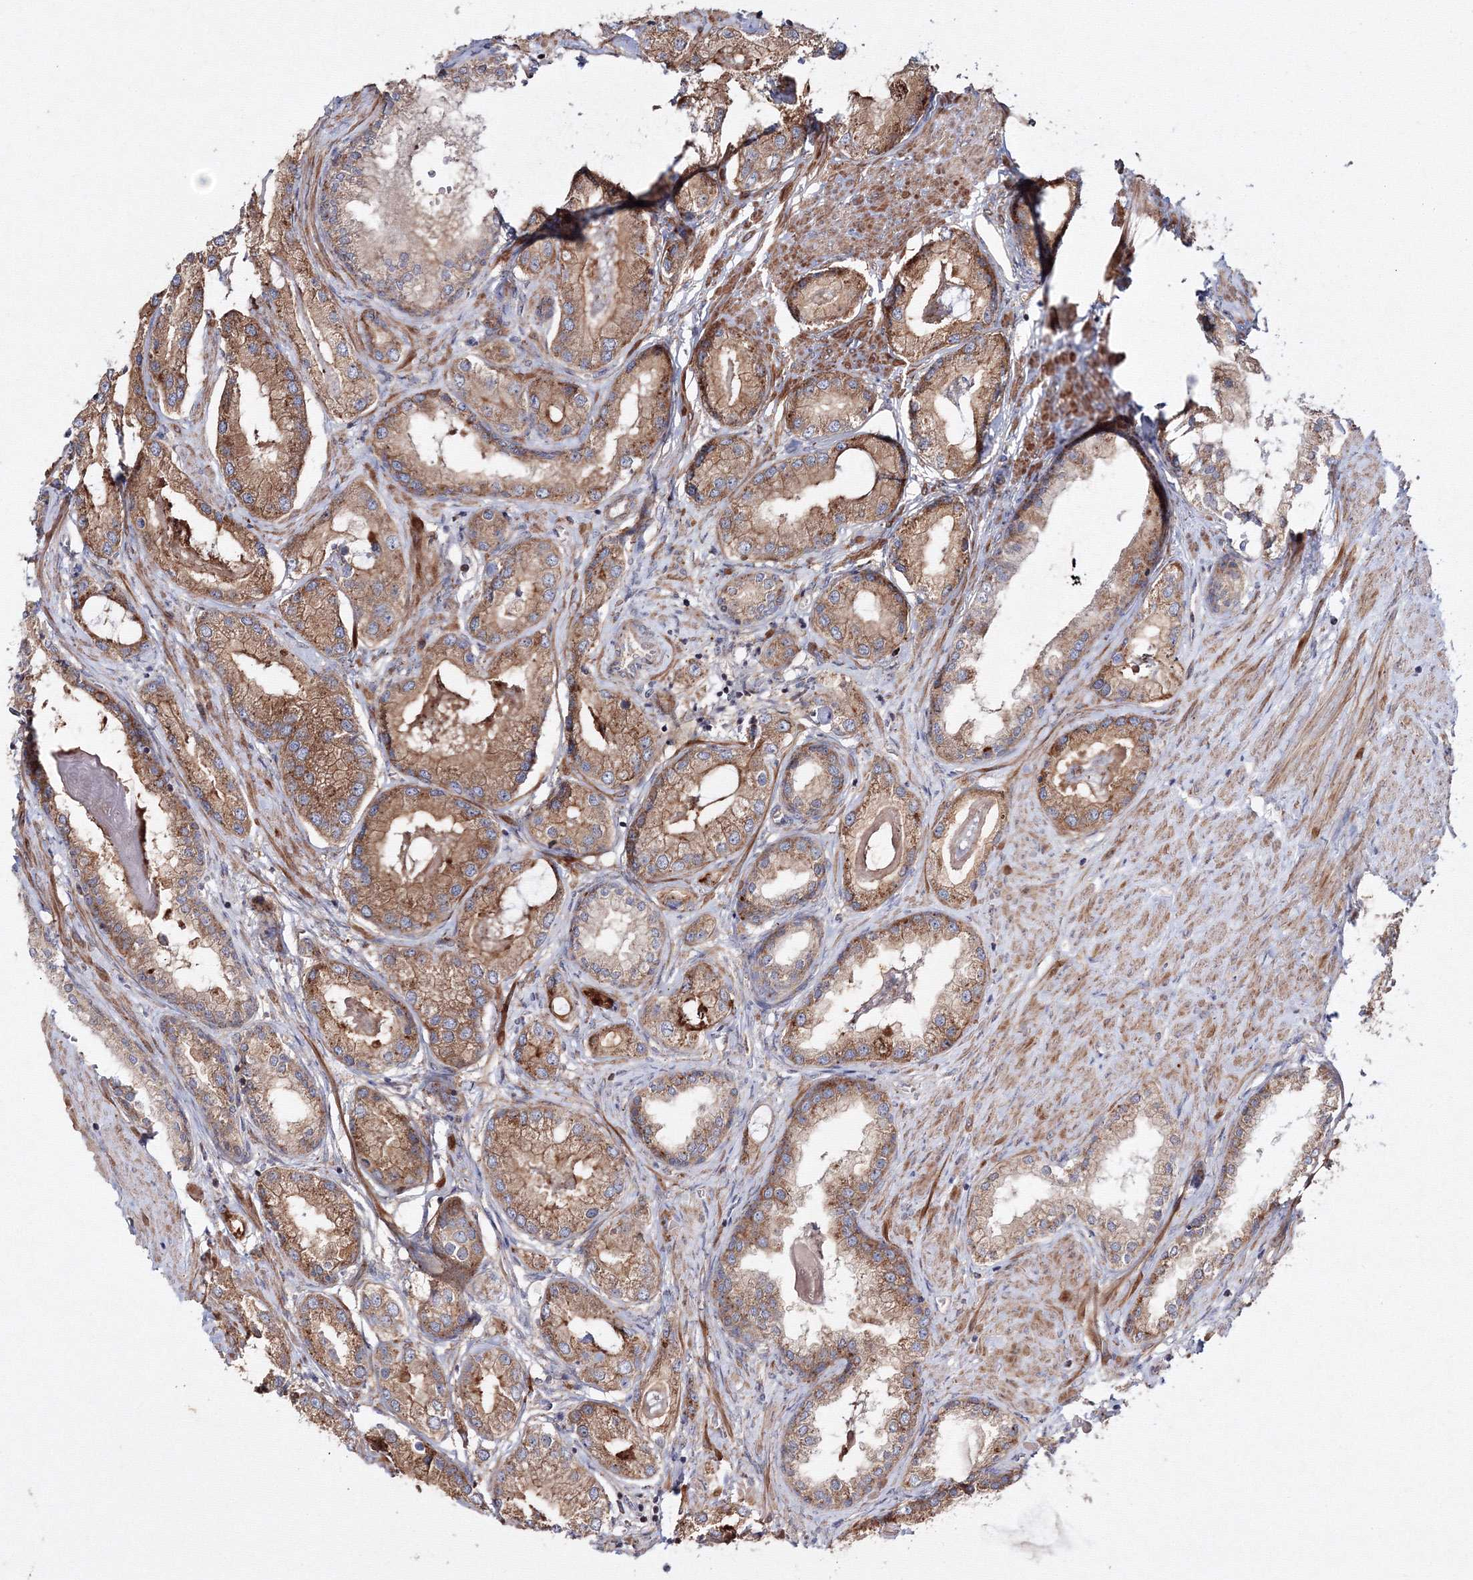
{"staining": {"intensity": "moderate", "quantity": ">75%", "location": "cytoplasmic/membranous"}, "tissue": "prostate cancer", "cell_type": "Tumor cells", "image_type": "cancer", "snomed": [{"axis": "morphology", "description": "Adenocarcinoma, Low grade"}, {"axis": "topography", "description": "Prostate"}], "caption": "This image displays prostate cancer stained with IHC to label a protein in brown. The cytoplasmic/membranous of tumor cells show moderate positivity for the protein. Nuclei are counter-stained blue.", "gene": "DDO", "patient": {"sex": "male", "age": 62}}